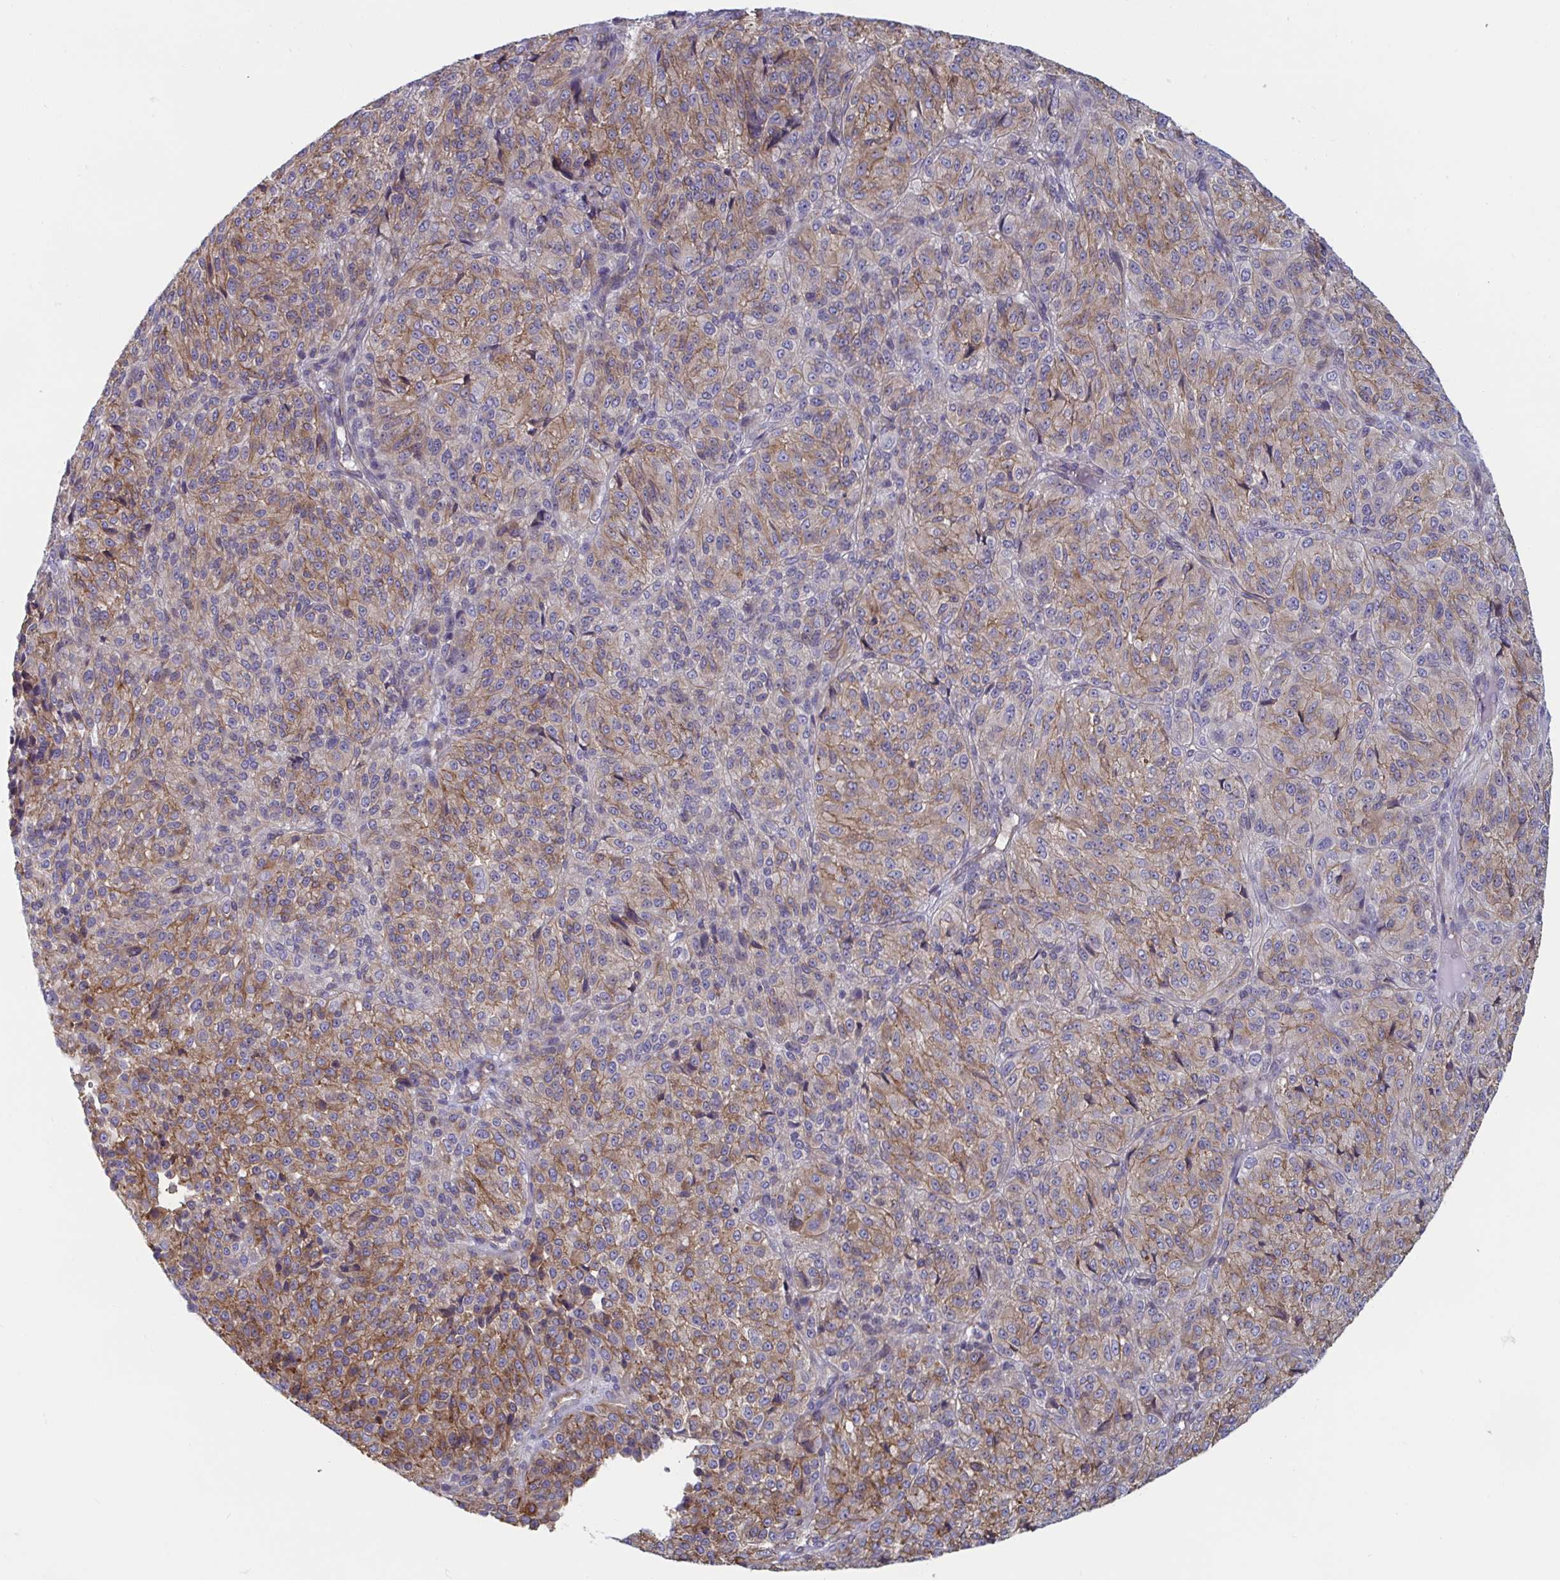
{"staining": {"intensity": "moderate", "quantity": ">75%", "location": "cytoplasmic/membranous"}, "tissue": "melanoma", "cell_type": "Tumor cells", "image_type": "cancer", "snomed": [{"axis": "morphology", "description": "Malignant melanoma, Metastatic site"}, {"axis": "topography", "description": "Brain"}], "caption": "Immunohistochemistry (IHC) histopathology image of human malignant melanoma (metastatic site) stained for a protein (brown), which demonstrates medium levels of moderate cytoplasmic/membranous positivity in about >75% of tumor cells.", "gene": "SLC9A6", "patient": {"sex": "female", "age": 56}}